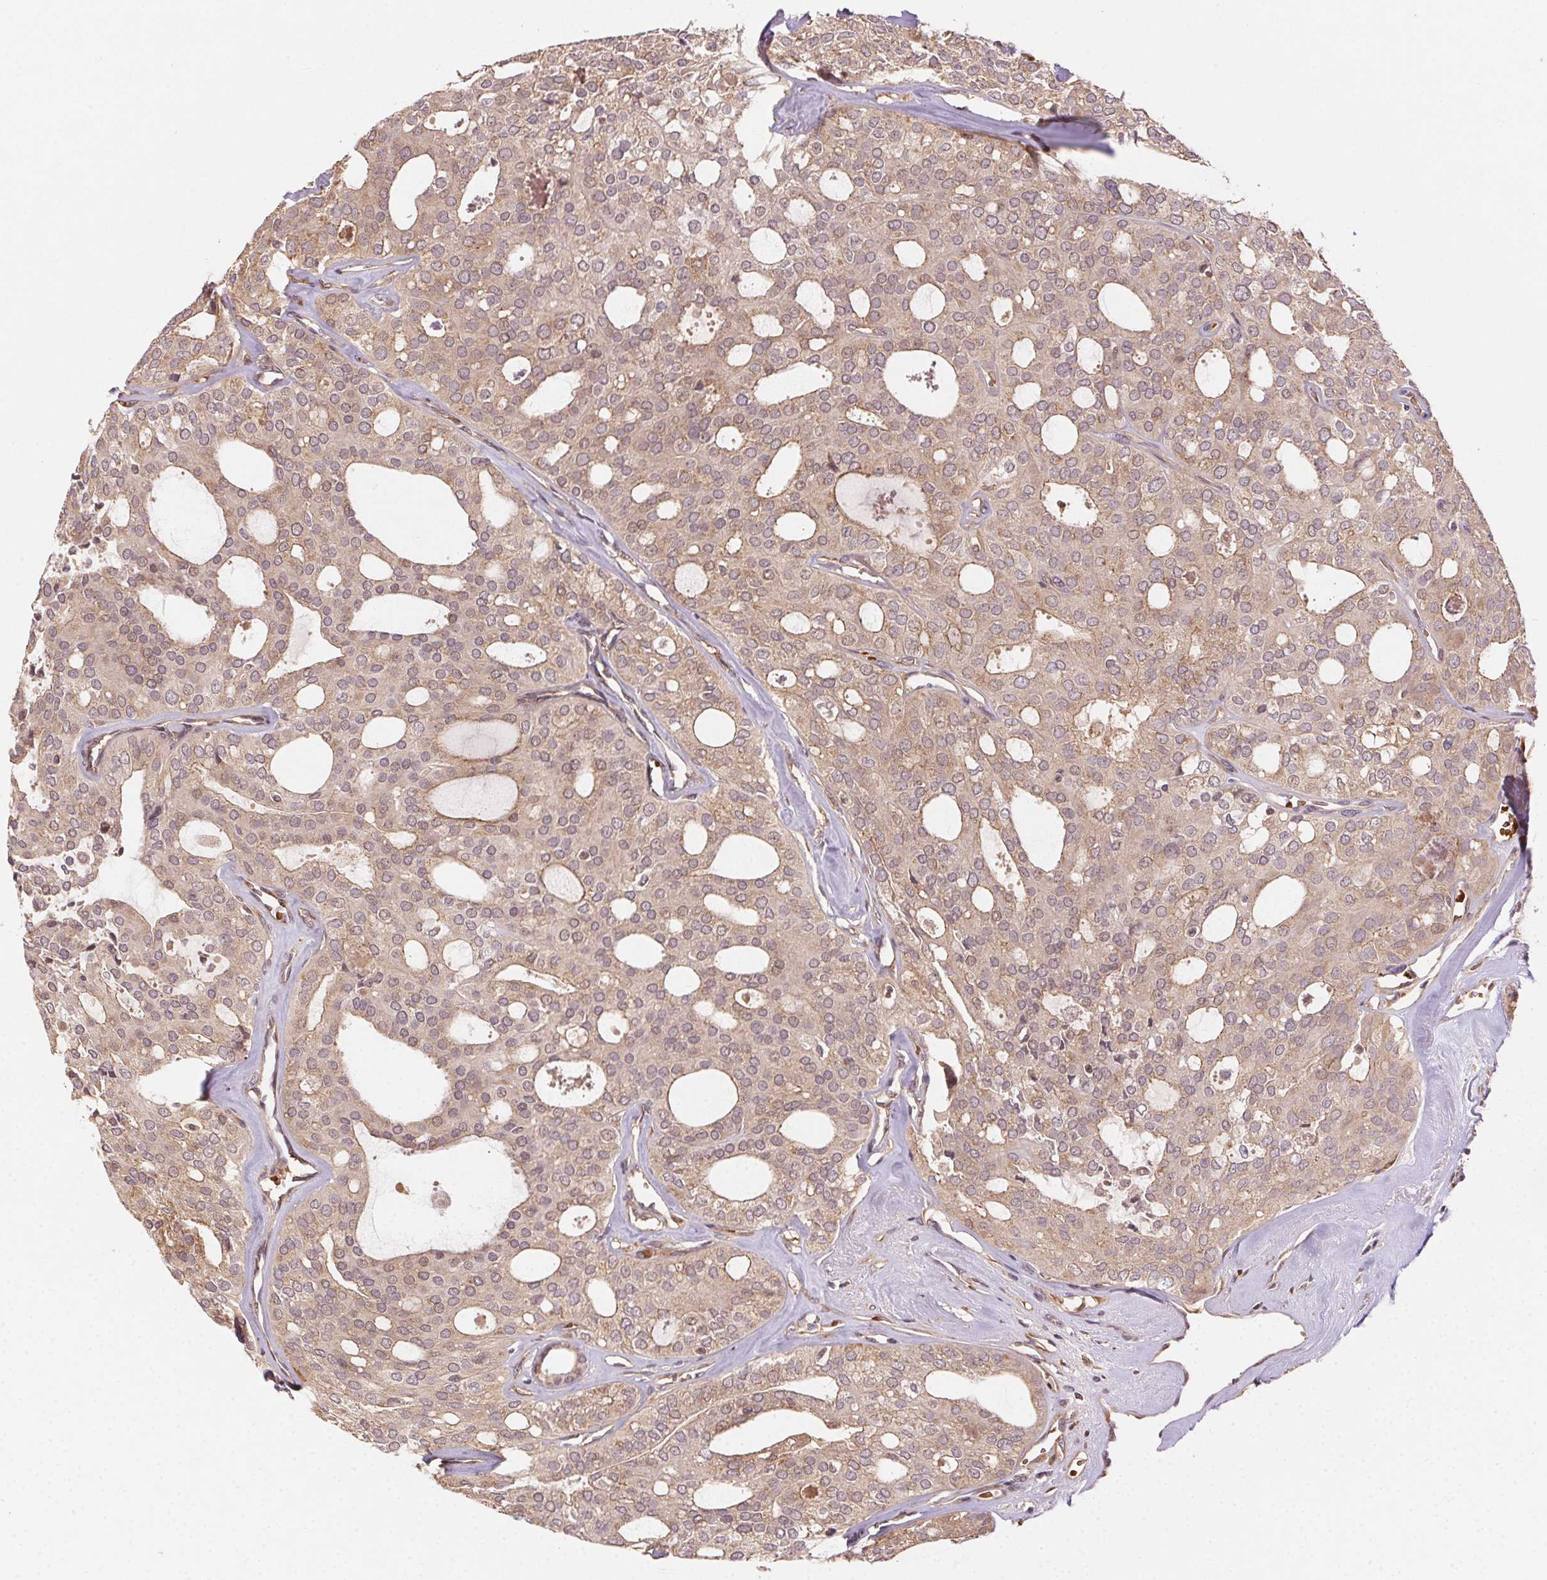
{"staining": {"intensity": "weak", "quantity": ">75%", "location": "cytoplasmic/membranous"}, "tissue": "thyroid cancer", "cell_type": "Tumor cells", "image_type": "cancer", "snomed": [{"axis": "morphology", "description": "Follicular adenoma carcinoma, NOS"}, {"axis": "topography", "description": "Thyroid gland"}], "caption": "Human thyroid cancer (follicular adenoma carcinoma) stained with a protein marker exhibits weak staining in tumor cells.", "gene": "KLHL15", "patient": {"sex": "male", "age": 75}}